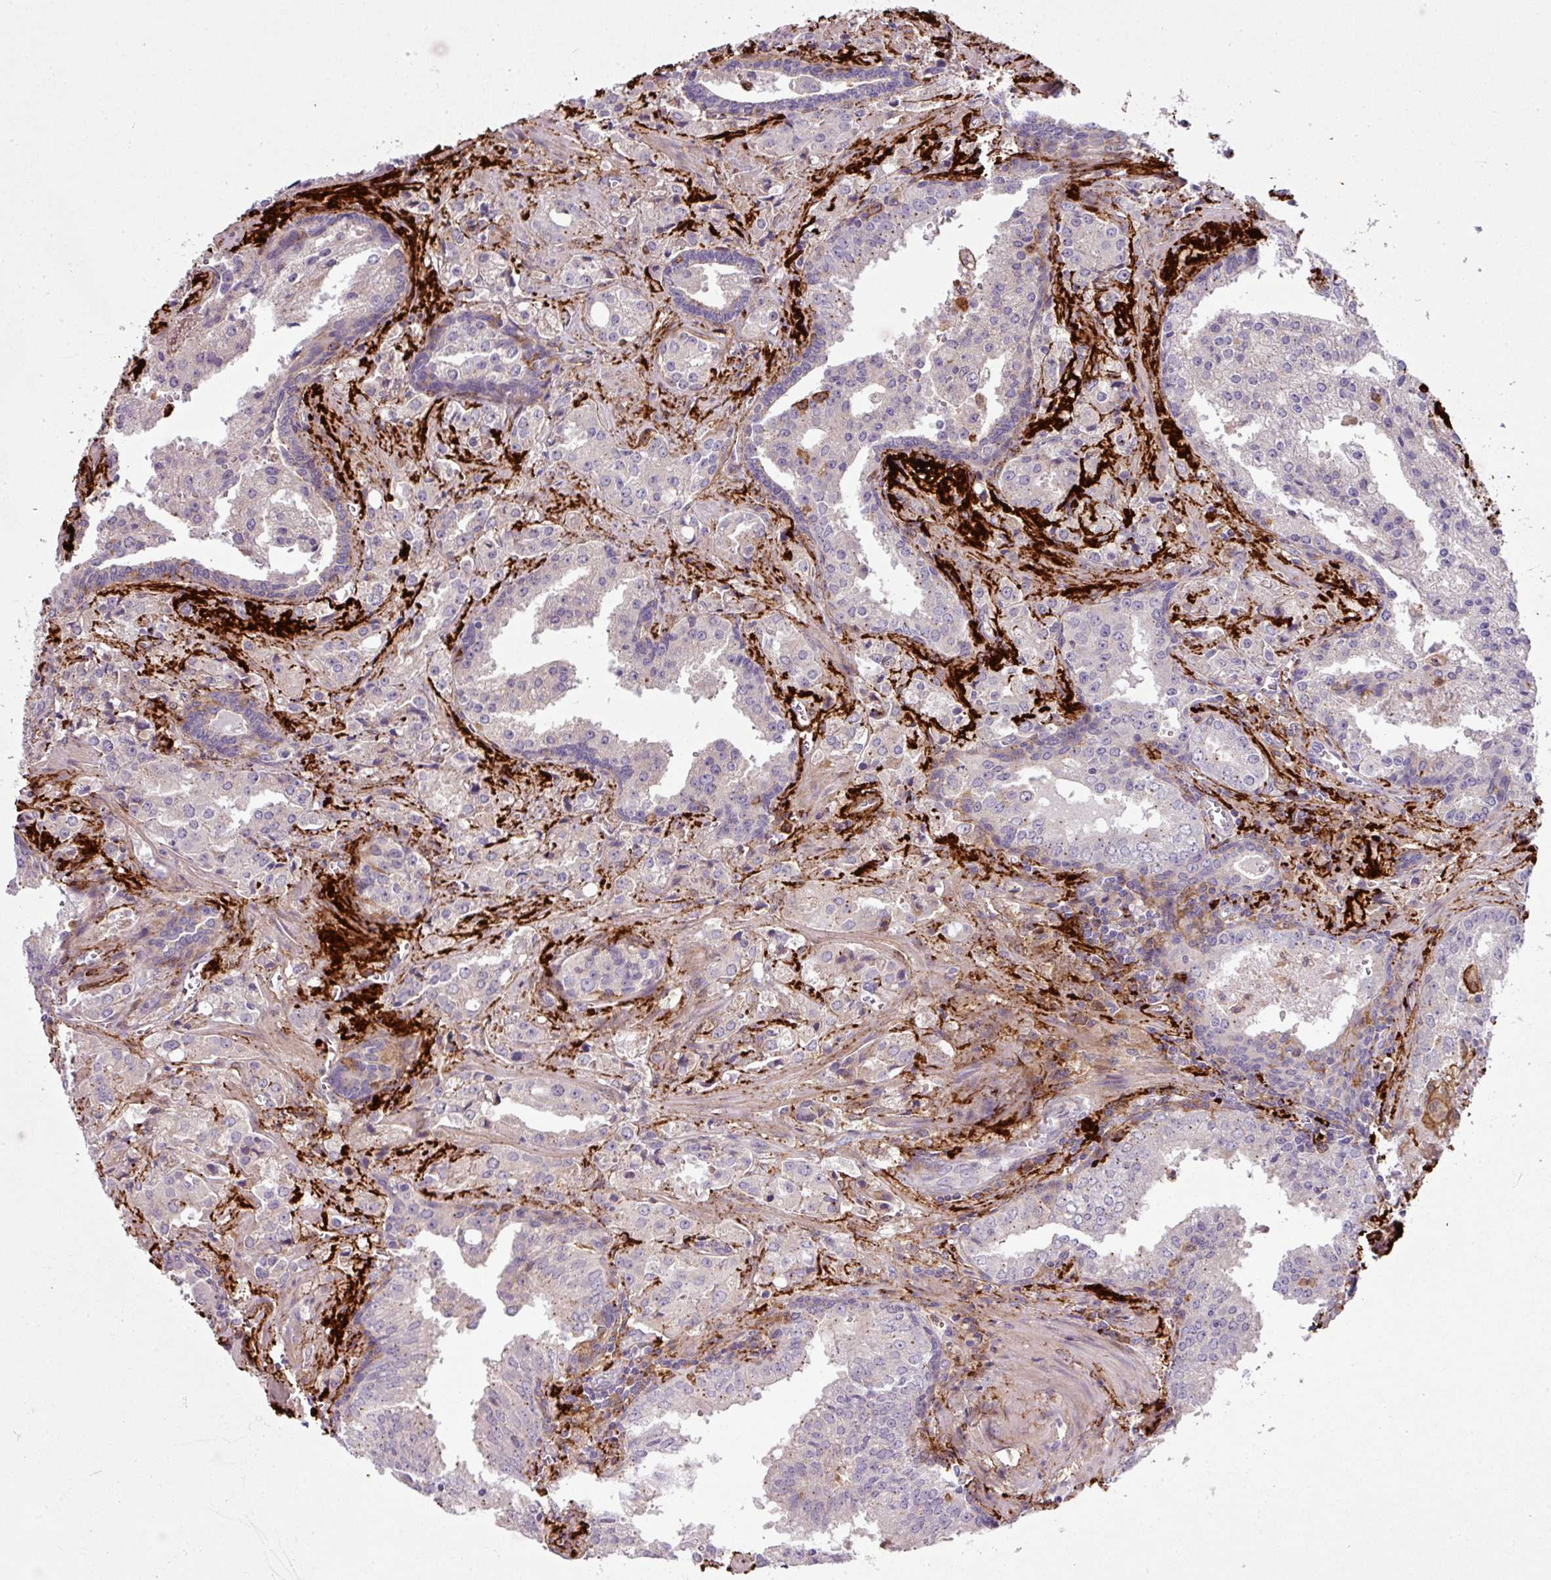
{"staining": {"intensity": "negative", "quantity": "none", "location": "none"}, "tissue": "prostate cancer", "cell_type": "Tumor cells", "image_type": "cancer", "snomed": [{"axis": "morphology", "description": "Adenocarcinoma, High grade"}, {"axis": "topography", "description": "Prostate"}], "caption": "This is an immunohistochemistry (IHC) photomicrograph of human prostate cancer. There is no staining in tumor cells.", "gene": "COL8A1", "patient": {"sex": "male", "age": 68}}